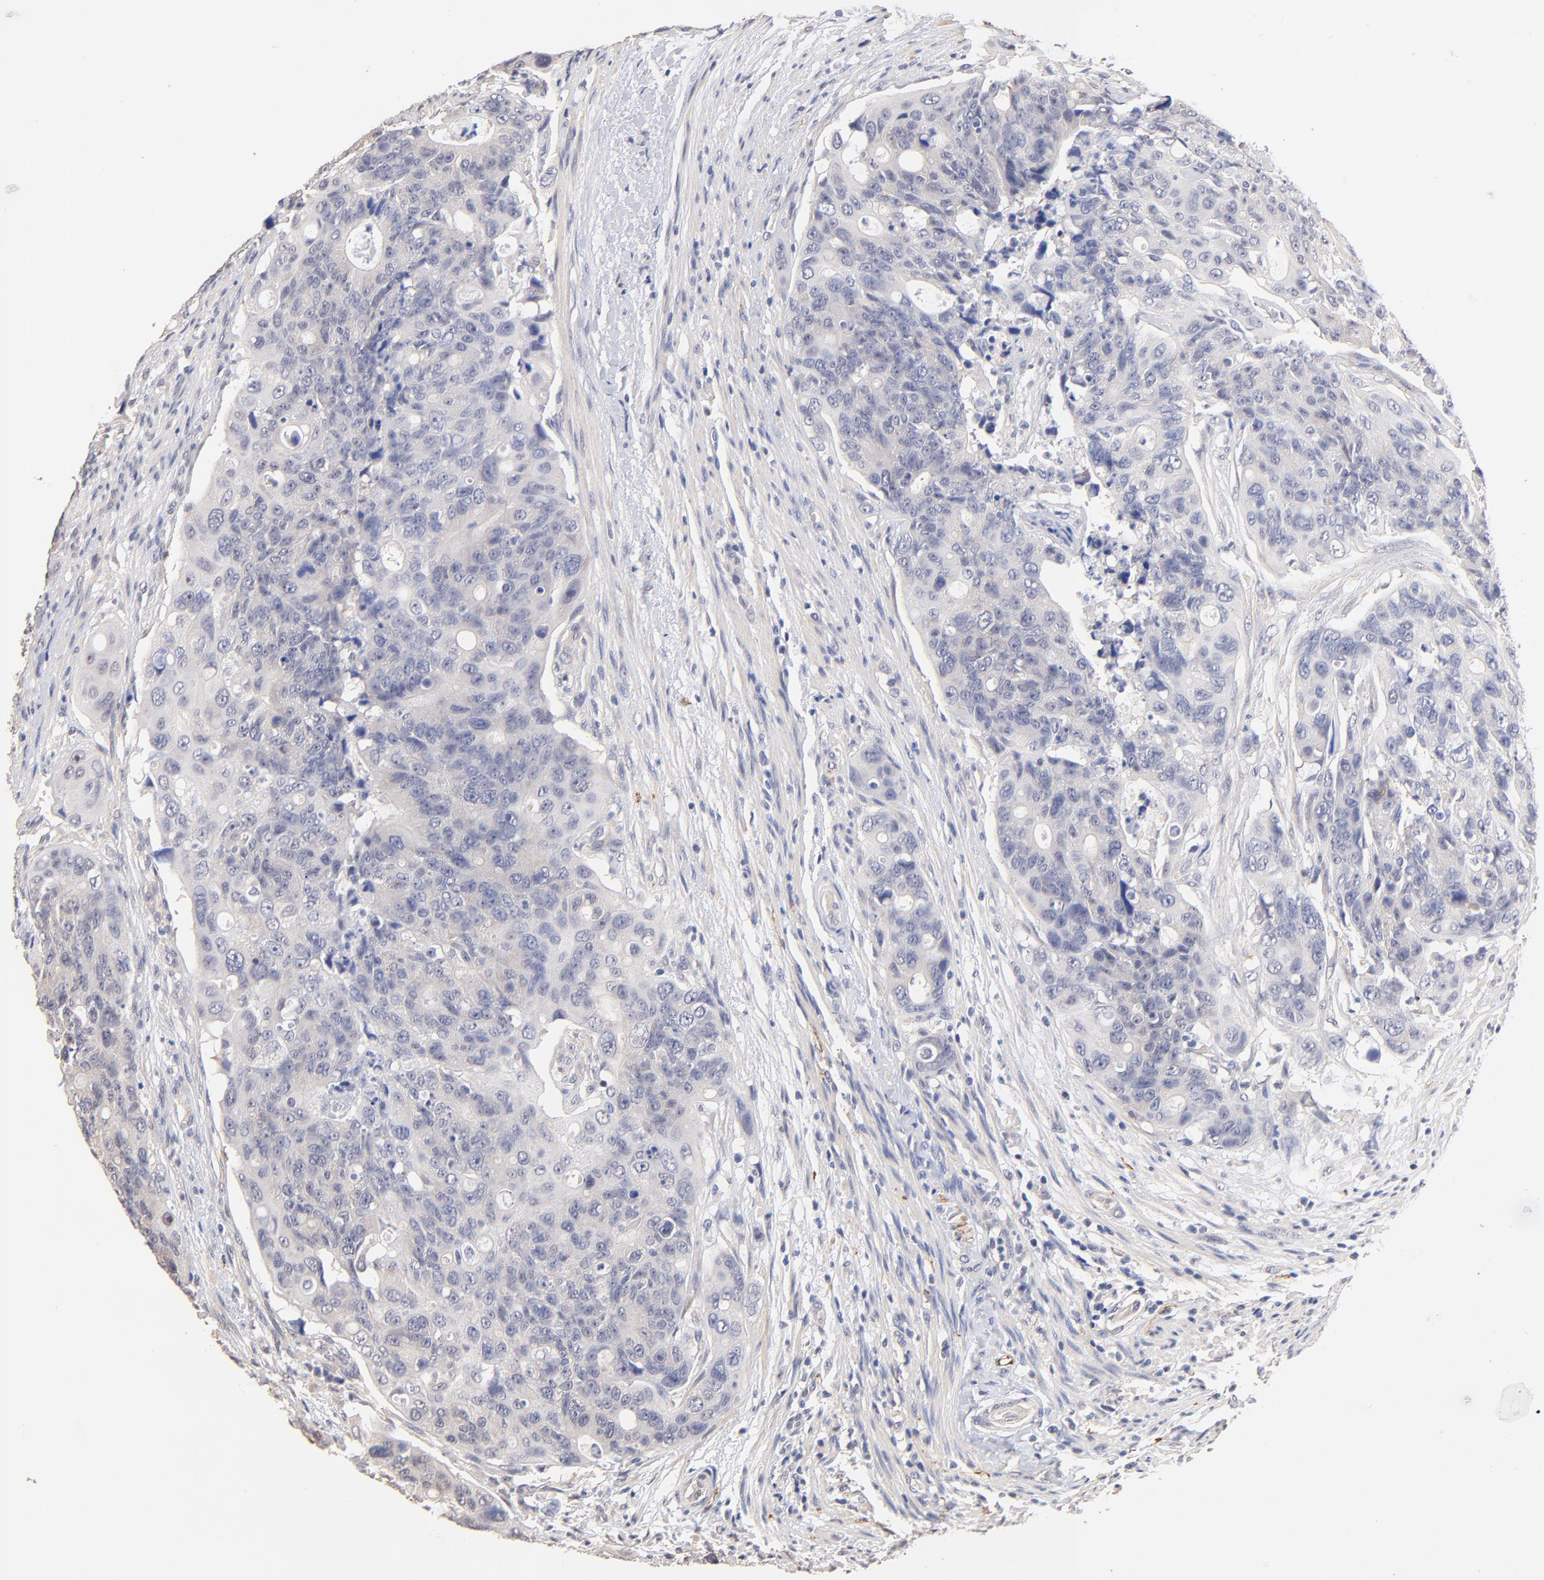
{"staining": {"intensity": "negative", "quantity": "none", "location": "none"}, "tissue": "colorectal cancer", "cell_type": "Tumor cells", "image_type": "cancer", "snomed": [{"axis": "morphology", "description": "Adenocarcinoma, NOS"}, {"axis": "topography", "description": "Colon"}], "caption": "Colorectal cancer (adenocarcinoma) was stained to show a protein in brown. There is no significant positivity in tumor cells.", "gene": "RIBC2", "patient": {"sex": "female", "age": 57}}